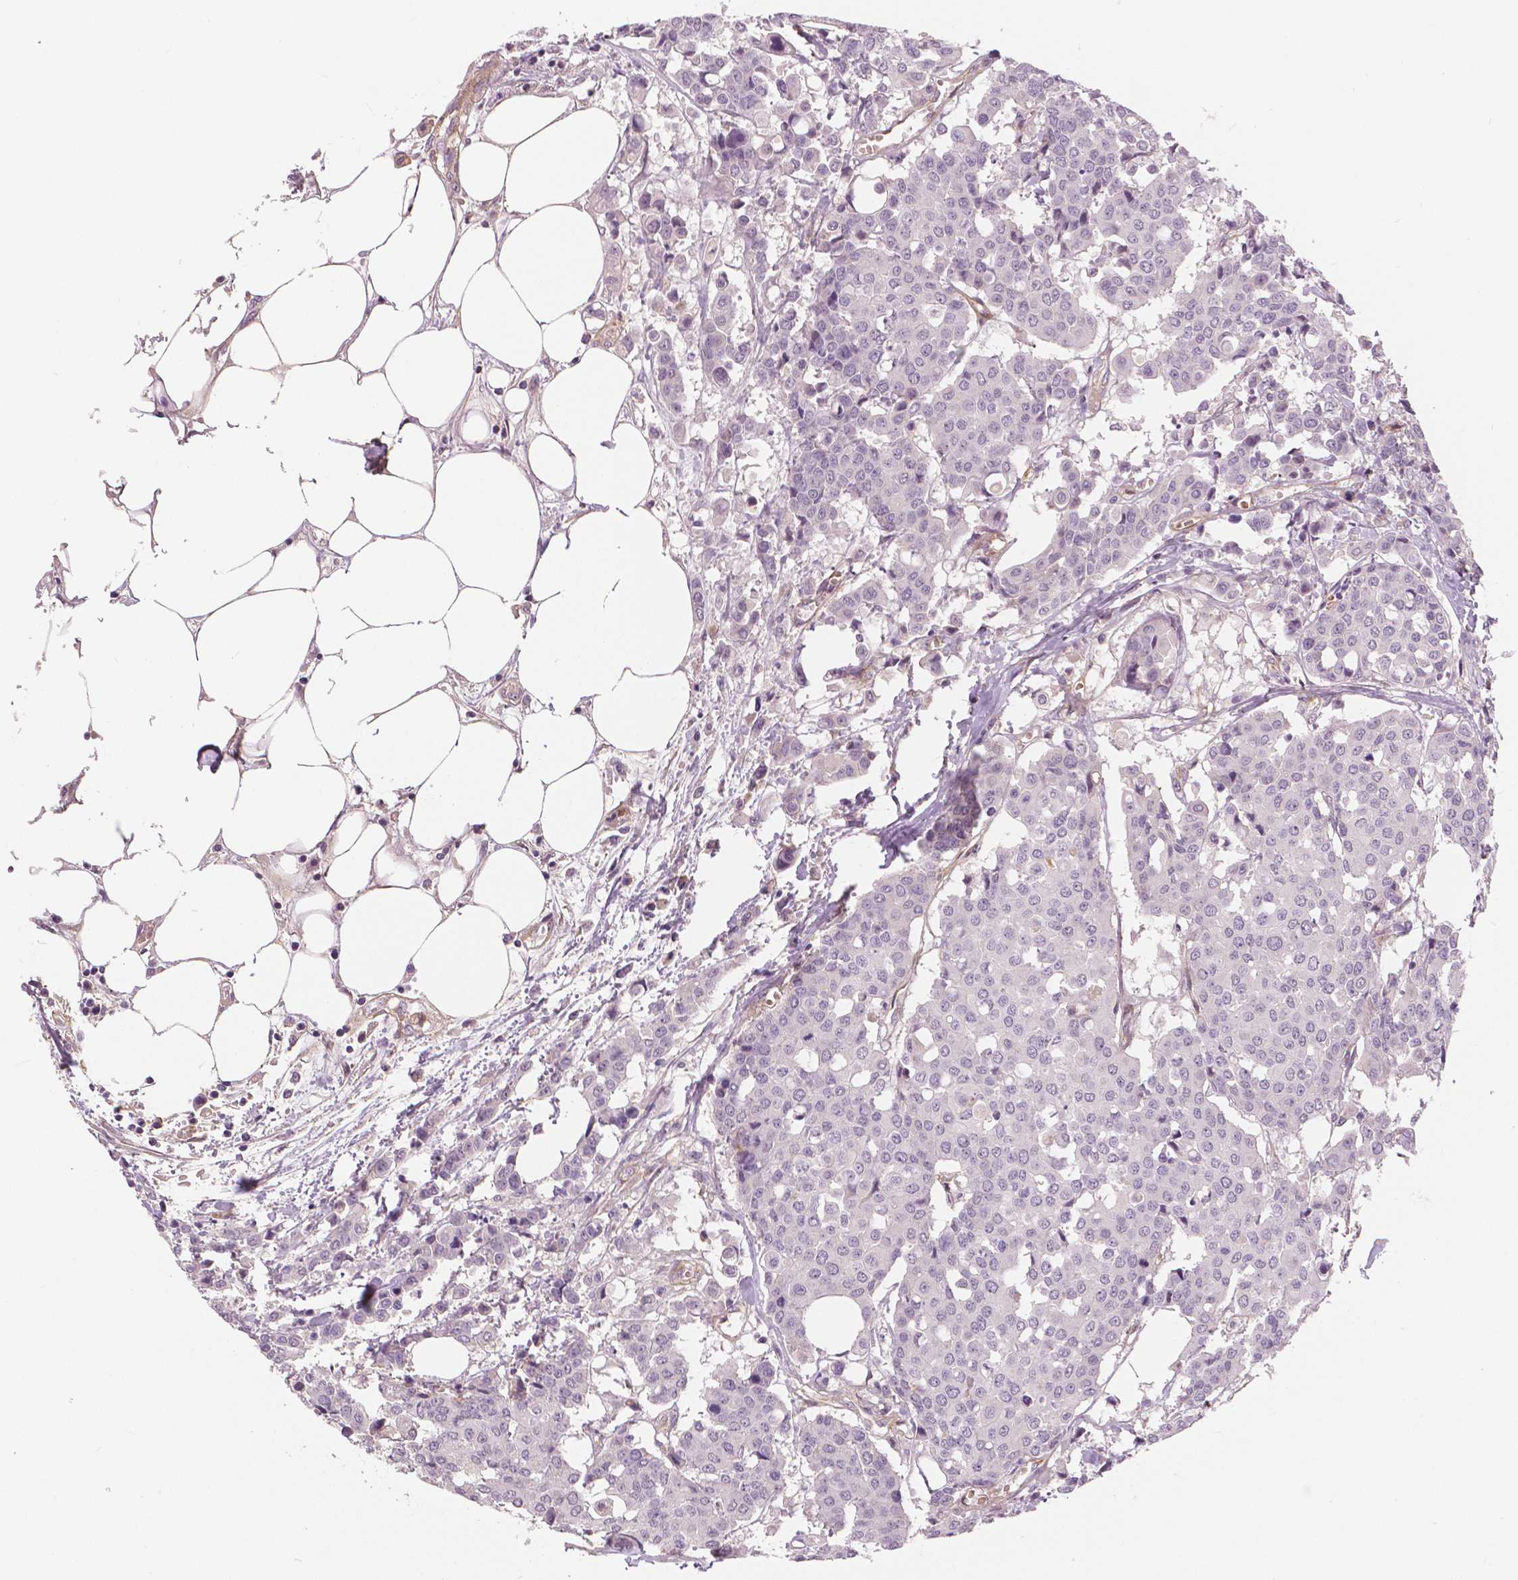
{"staining": {"intensity": "negative", "quantity": "none", "location": "none"}, "tissue": "carcinoid", "cell_type": "Tumor cells", "image_type": "cancer", "snomed": [{"axis": "morphology", "description": "Carcinoid, malignant, NOS"}, {"axis": "topography", "description": "Colon"}], "caption": "IHC image of neoplastic tissue: human carcinoid (malignant) stained with DAB (3,3'-diaminobenzidine) exhibits no significant protein expression in tumor cells.", "gene": "FLT1", "patient": {"sex": "male", "age": 81}}